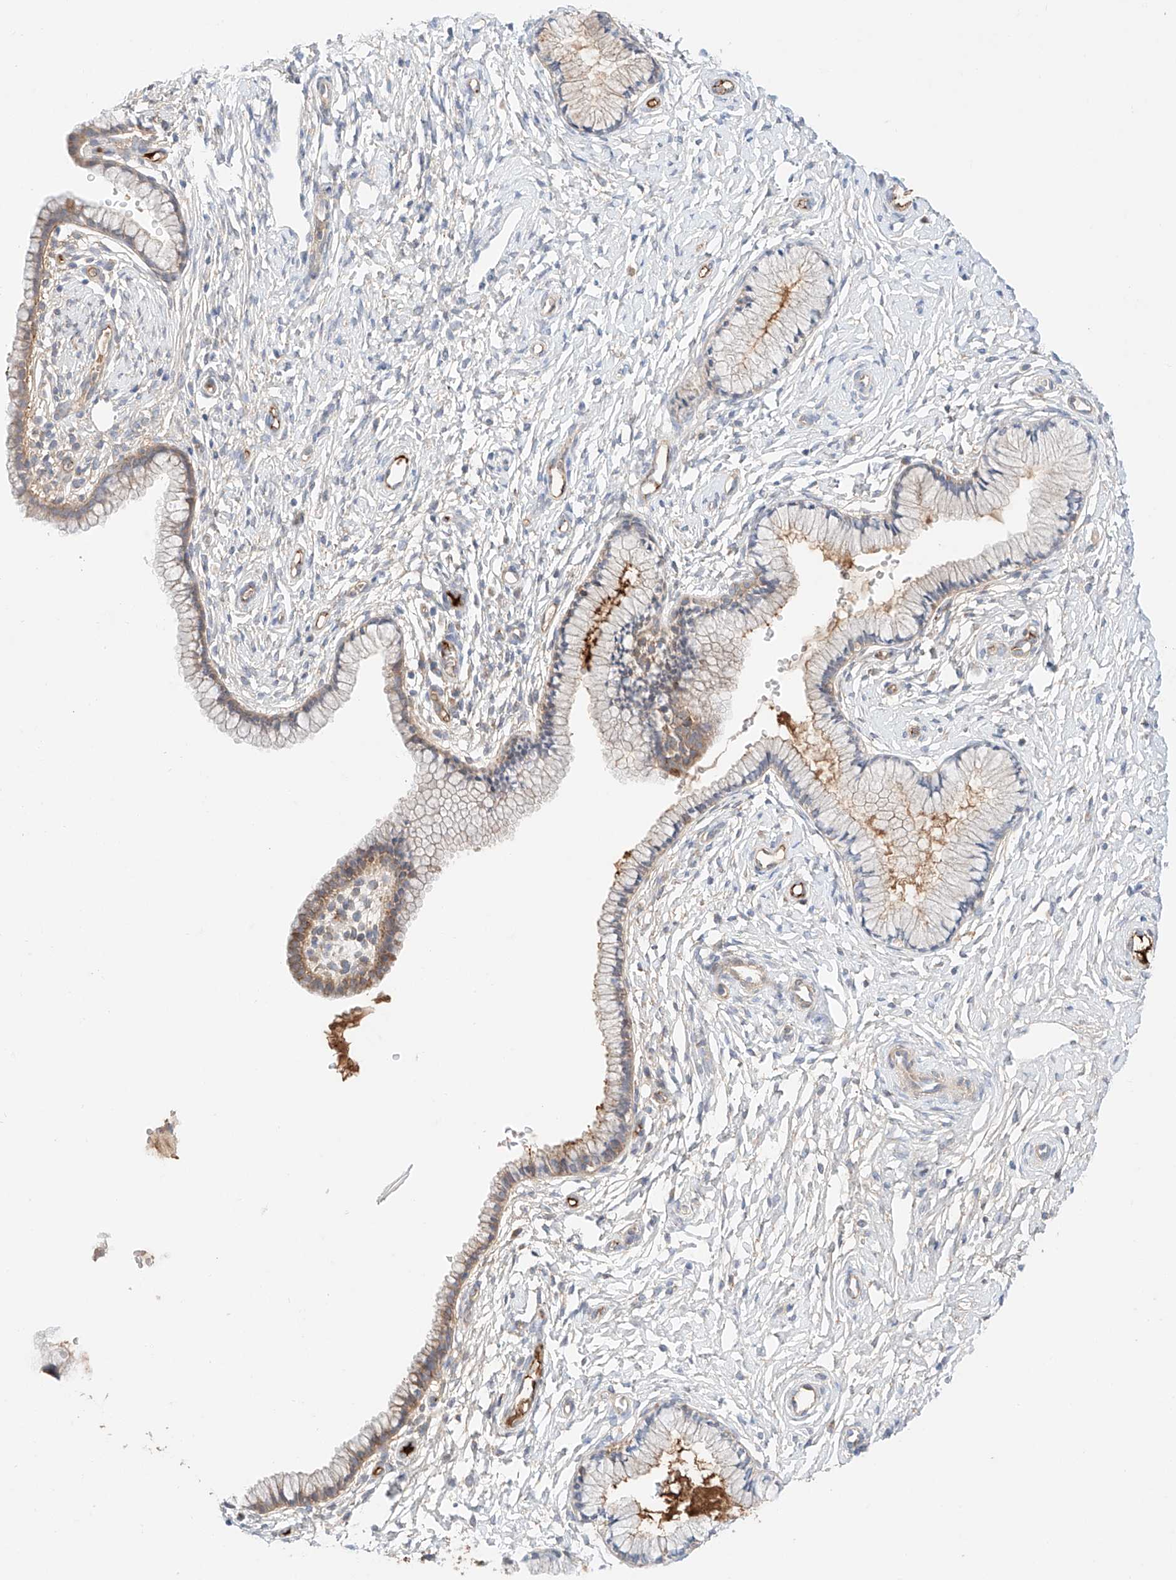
{"staining": {"intensity": "weak", "quantity": "25%-75%", "location": "cytoplasmic/membranous"}, "tissue": "cervix", "cell_type": "Glandular cells", "image_type": "normal", "snomed": [{"axis": "morphology", "description": "Normal tissue, NOS"}, {"axis": "topography", "description": "Cervix"}], "caption": "This is a photomicrograph of IHC staining of benign cervix, which shows weak positivity in the cytoplasmic/membranous of glandular cells.", "gene": "PGGT1B", "patient": {"sex": "female", "age": 33}}